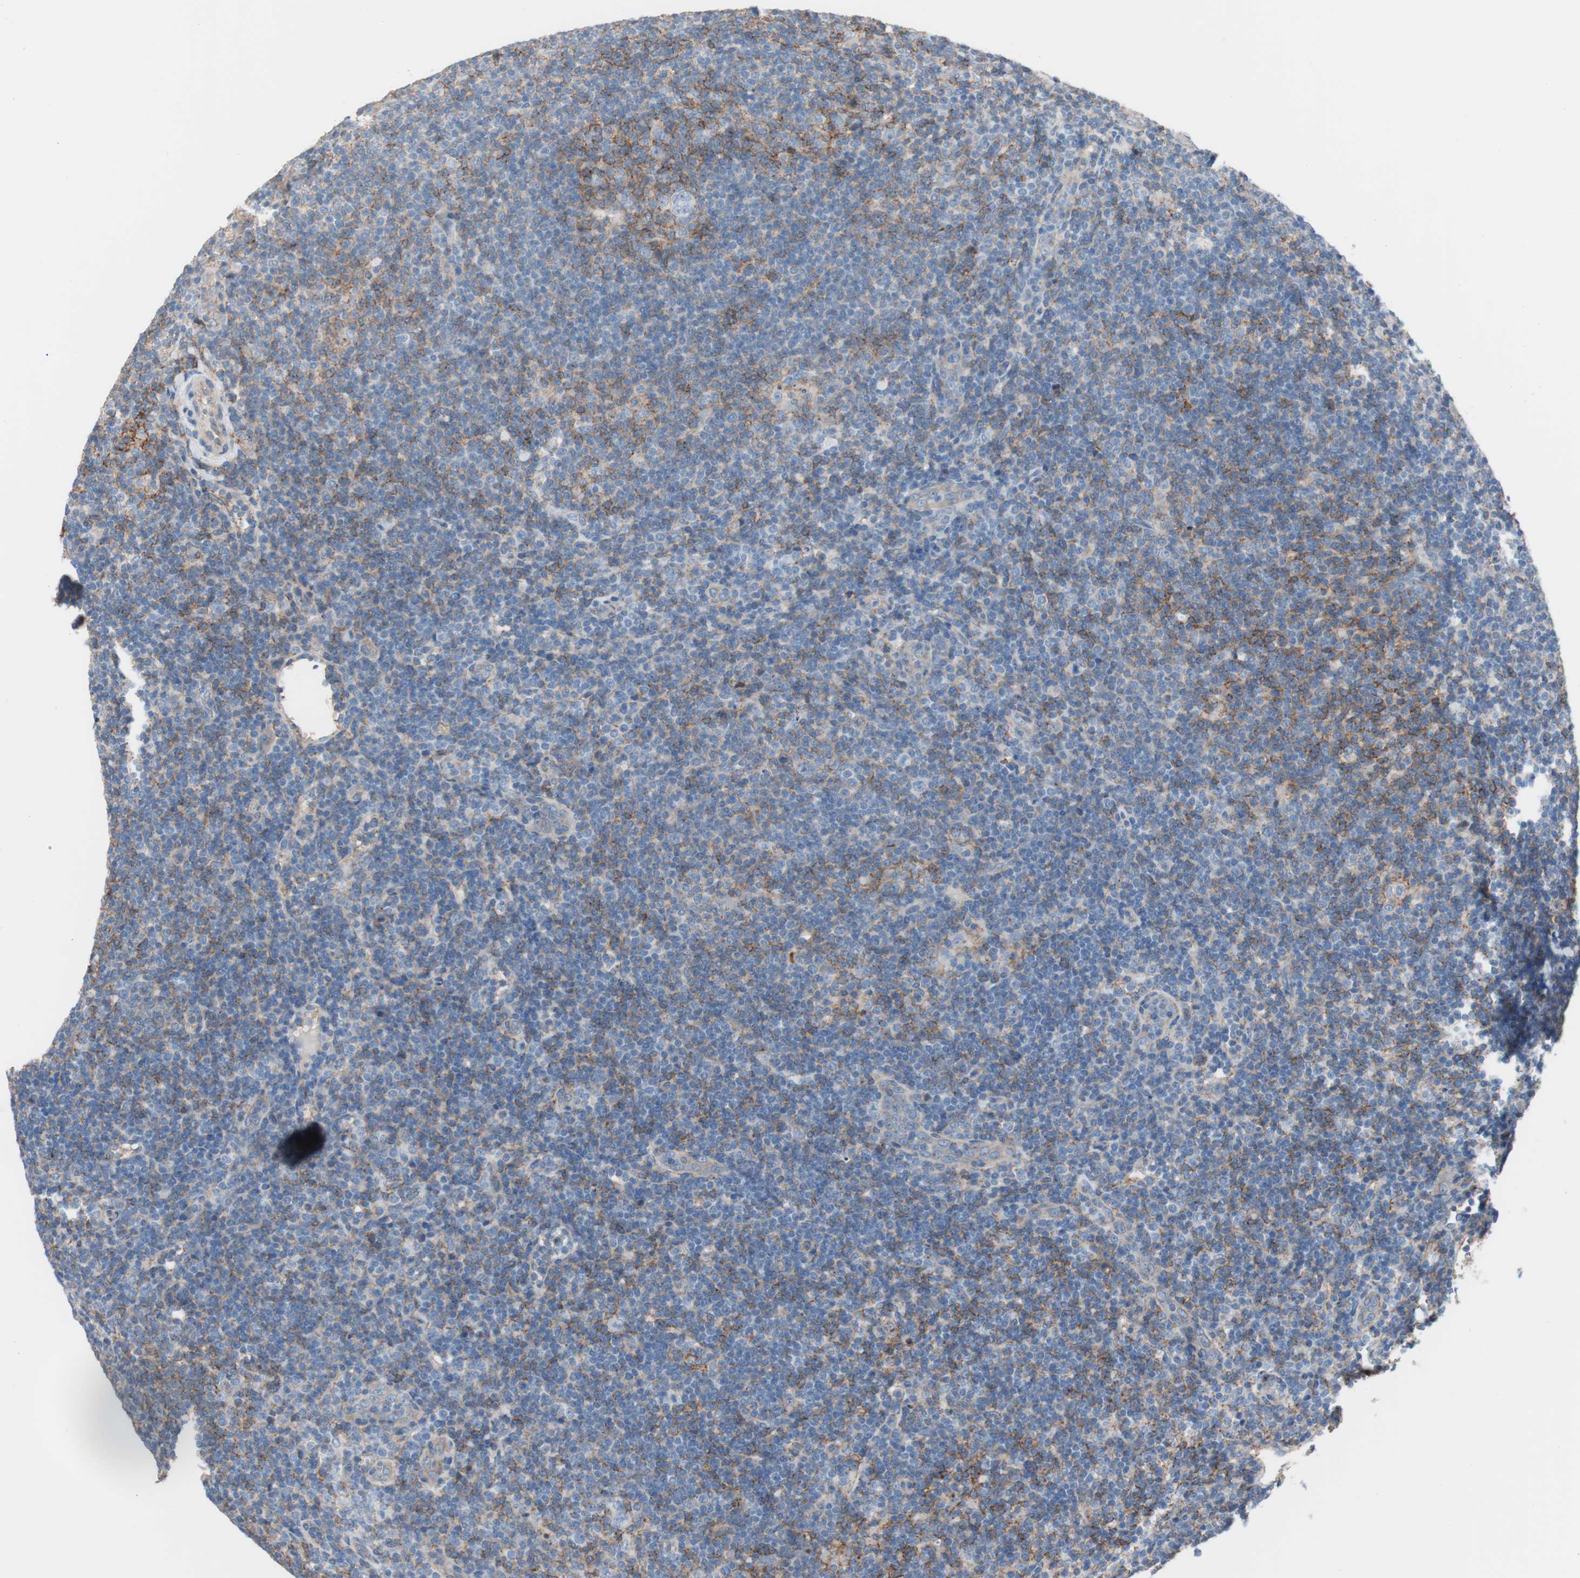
{"staining": {"intensity": "moderate", "quantity": "<25%", "location": "cytoplasmic/membranous"}, "tissue": "lymphoma", "cell_type": "Tumor cells", "image_type": "cancer", "snomed": [{"axis": "morphology", "description": "Hodgkin's disease, NOS"}, {"axis": "topography", "description": "Lymph node"}], "caption": "Lymphoma was stained to show a protein in brown. There is low levels of moderate cytoplasmic/membranous positivity in approximately <25% of tumor cells.", "gene": "CD81", "patient": {"sex": "female", "age": 57}}